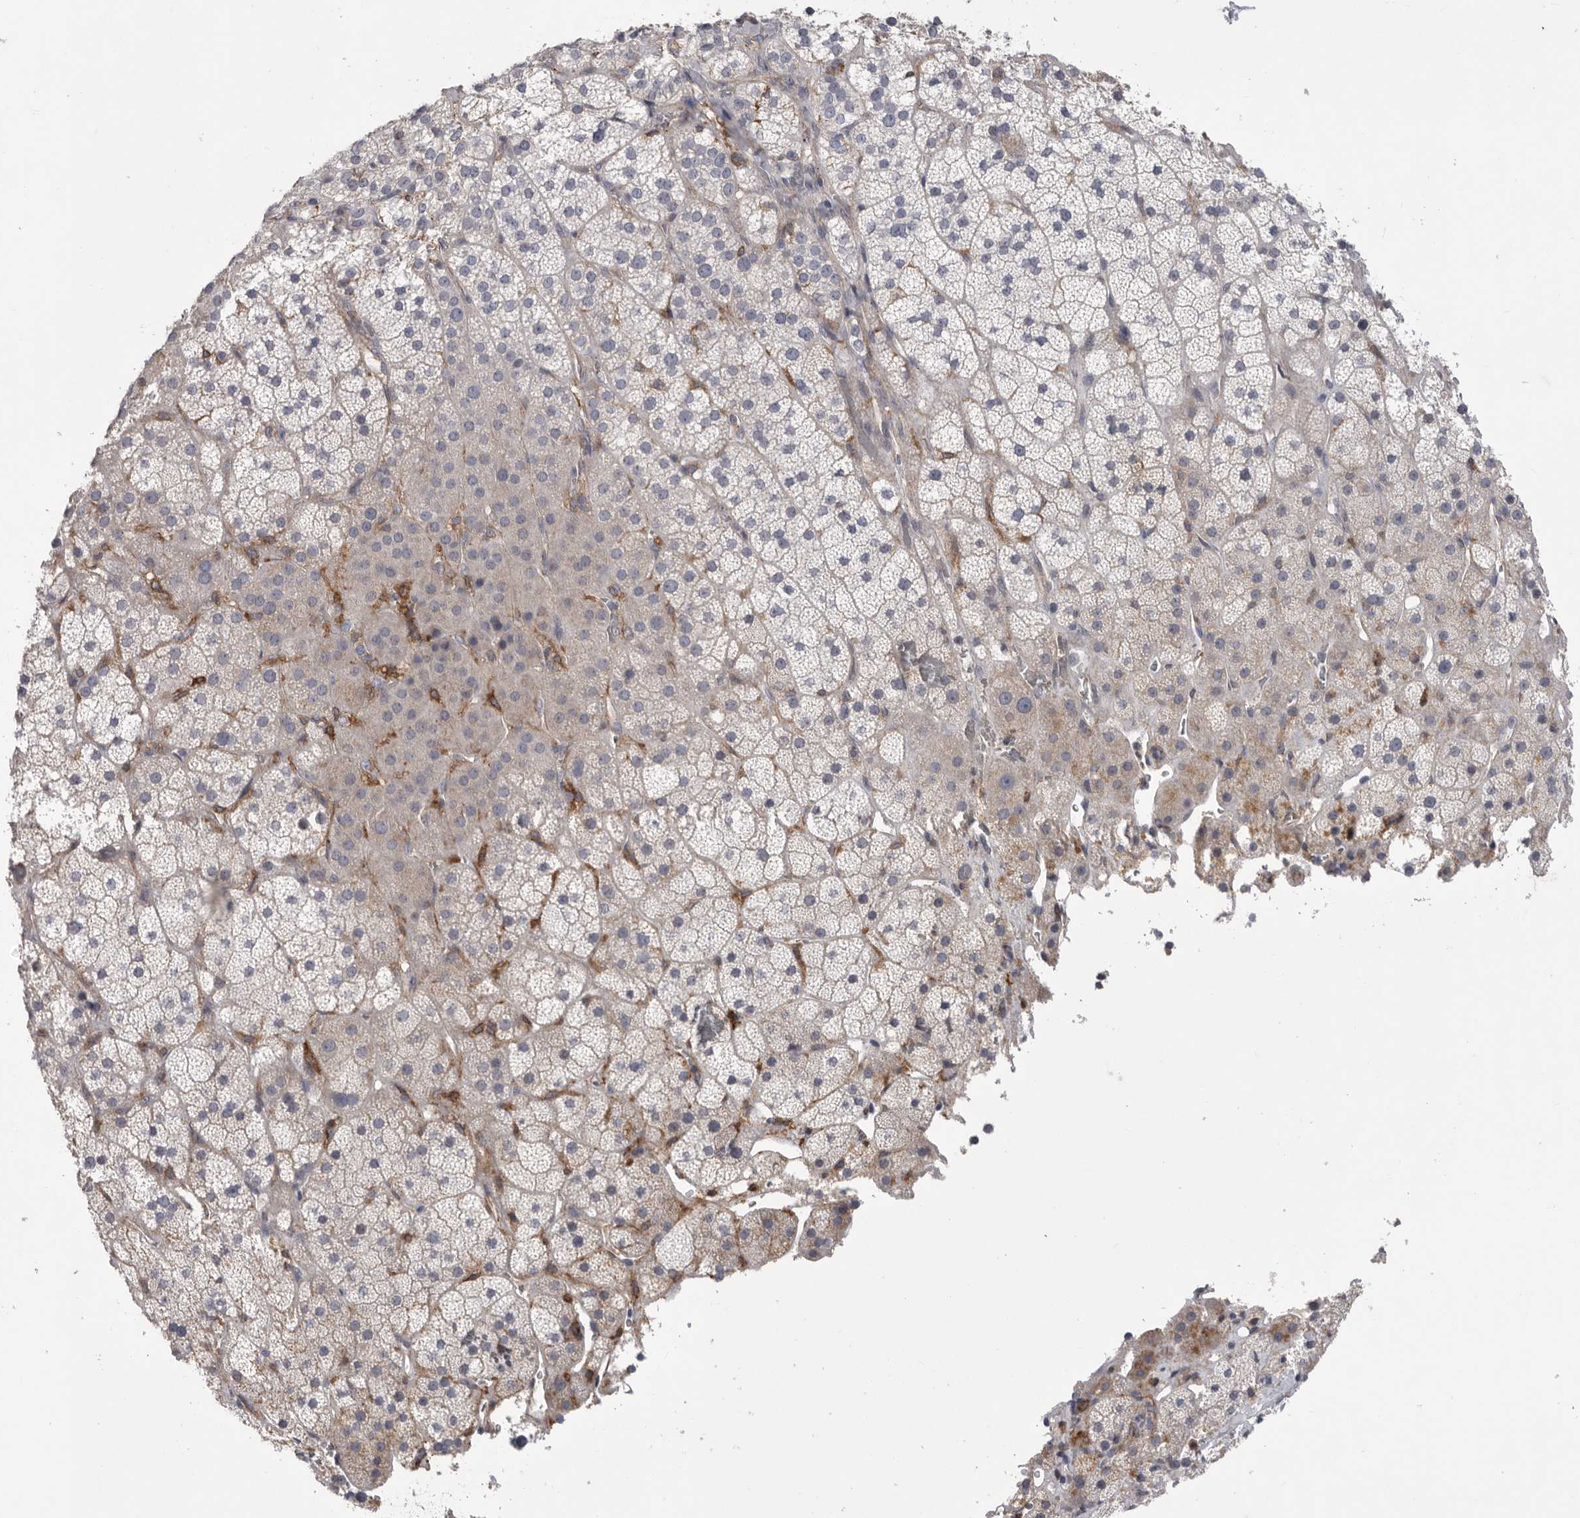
{"staining": {"intensity": "weak", "quantity": "<25%", "location": "cytoplasmic/membranous"}, "tissue": "adrenal gland", "cell_type": "Glandular cells", "image_type": "normal", "snomed": [{"axis": "morphology", "description": "Normal tissue, NOS"}, {"axis": "topography", "description": "Adrenal gland"}], "caption": "This image is of unremarkable adrenal gland stained with immunohistochemistry (IHC) to label a protein in brown with the nuclei are counter-stained blue. There is no expression in glandular cells. (Brightfield microscopy of DAB immunohistochemistry at high magnification).", "gene": "SIGLEC10", "patient": {"sex": "male", "age": 57}}